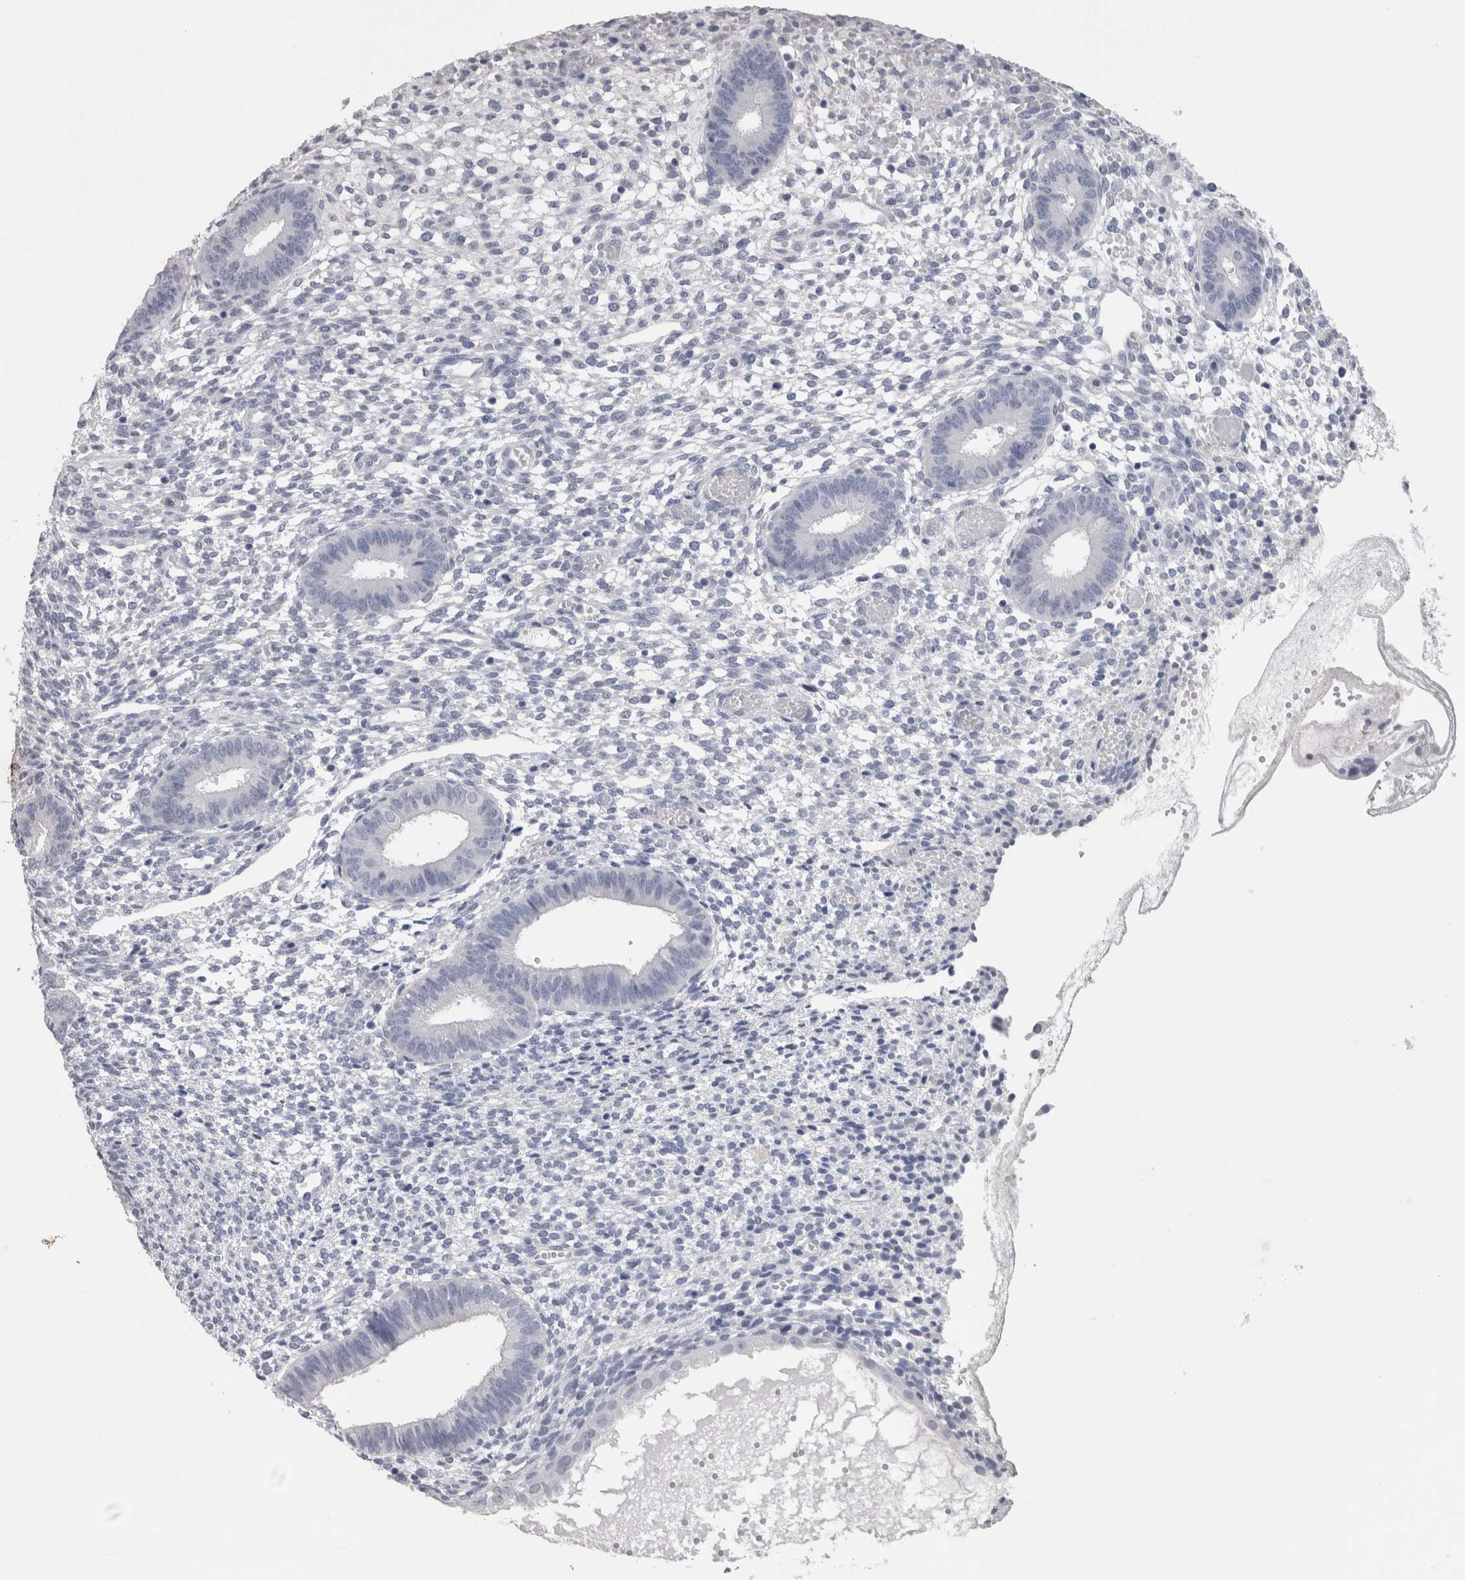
{"staining": {"intensity": "negative", "quantity": "none", "location": "none"}, "tissue": "endometrium", "cell_type": "Cells in endometrial stroma", "image_type": "normal", "snomed": [{"axis": "morphology", "description": "Normal tissue, NOS"}, {"axis": "topography", "description": "Endometrium"}], "caption": "Photomicrograph shows no significant protein positivity in cells in endometrial stroma of normal endometrium.", "gene": "CA8", "patient": {"sex": "female", "age": 46}}